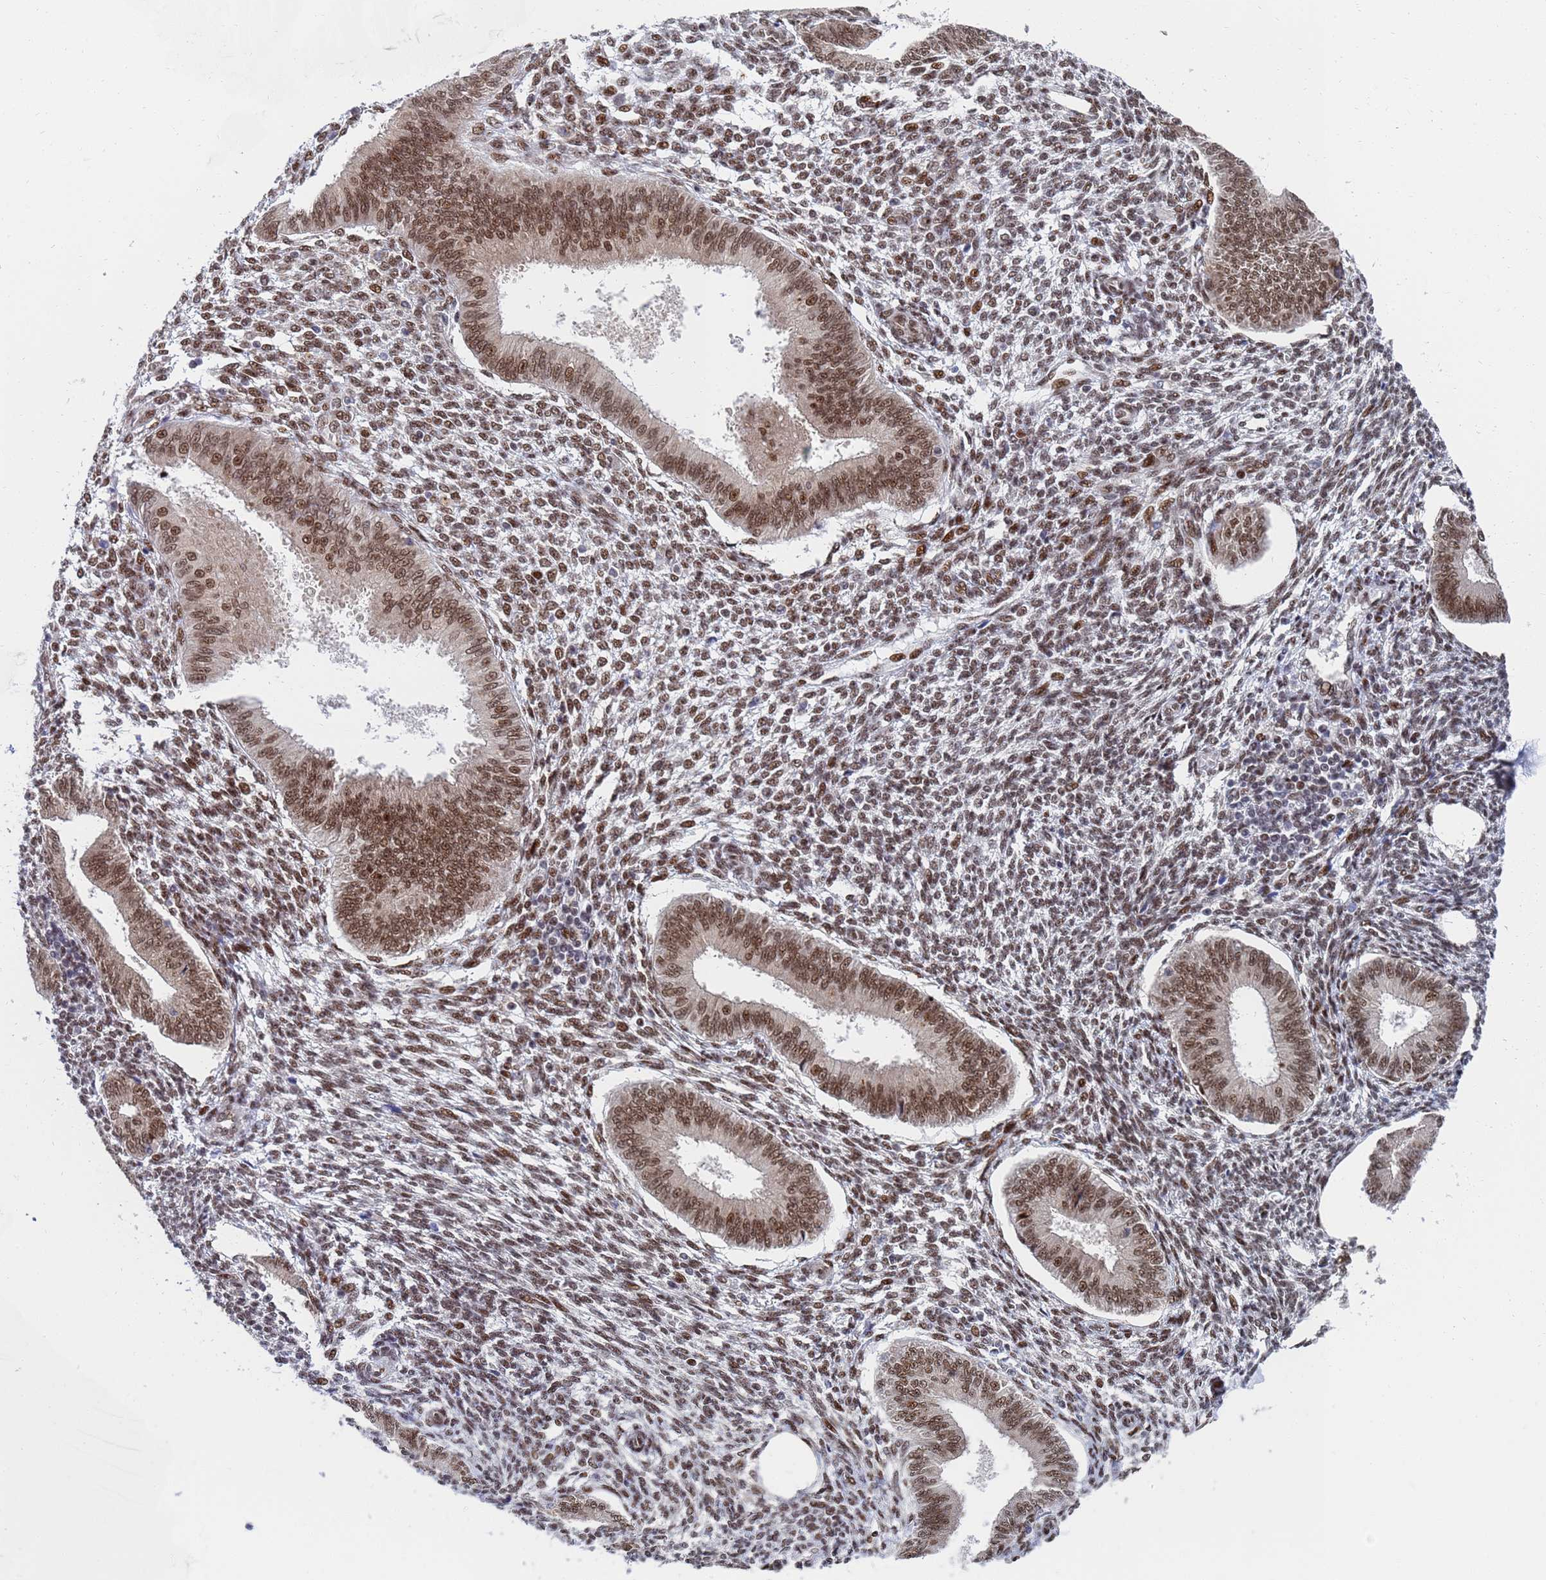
{"staining": {"intensity": "moderate", "quantity": "<25%", "location": "nuclear"}, "tissue": "endometrium", "cell_type": "Cells in endometrial stroma", "image_type": "normal", "snomed": [{"axis": "morphology", "description": "Normal tissue, NOS"}, {"axis": "topography", "description": "Uterus"}, {"axis": "topography", "description": "Endometrium"}], "caption": "Immunohistochemistry (IHC) image of normal endometrium: human endometrium stained using immunohistochemistry (IHC) displays low levels of moderate protein expression localized specifically in the nuclear of cells in endometrial stroma, appearing as a nuclear brown color.", "gene": "AP5Z1", "patient": {"sex": "female", "age": 48}}